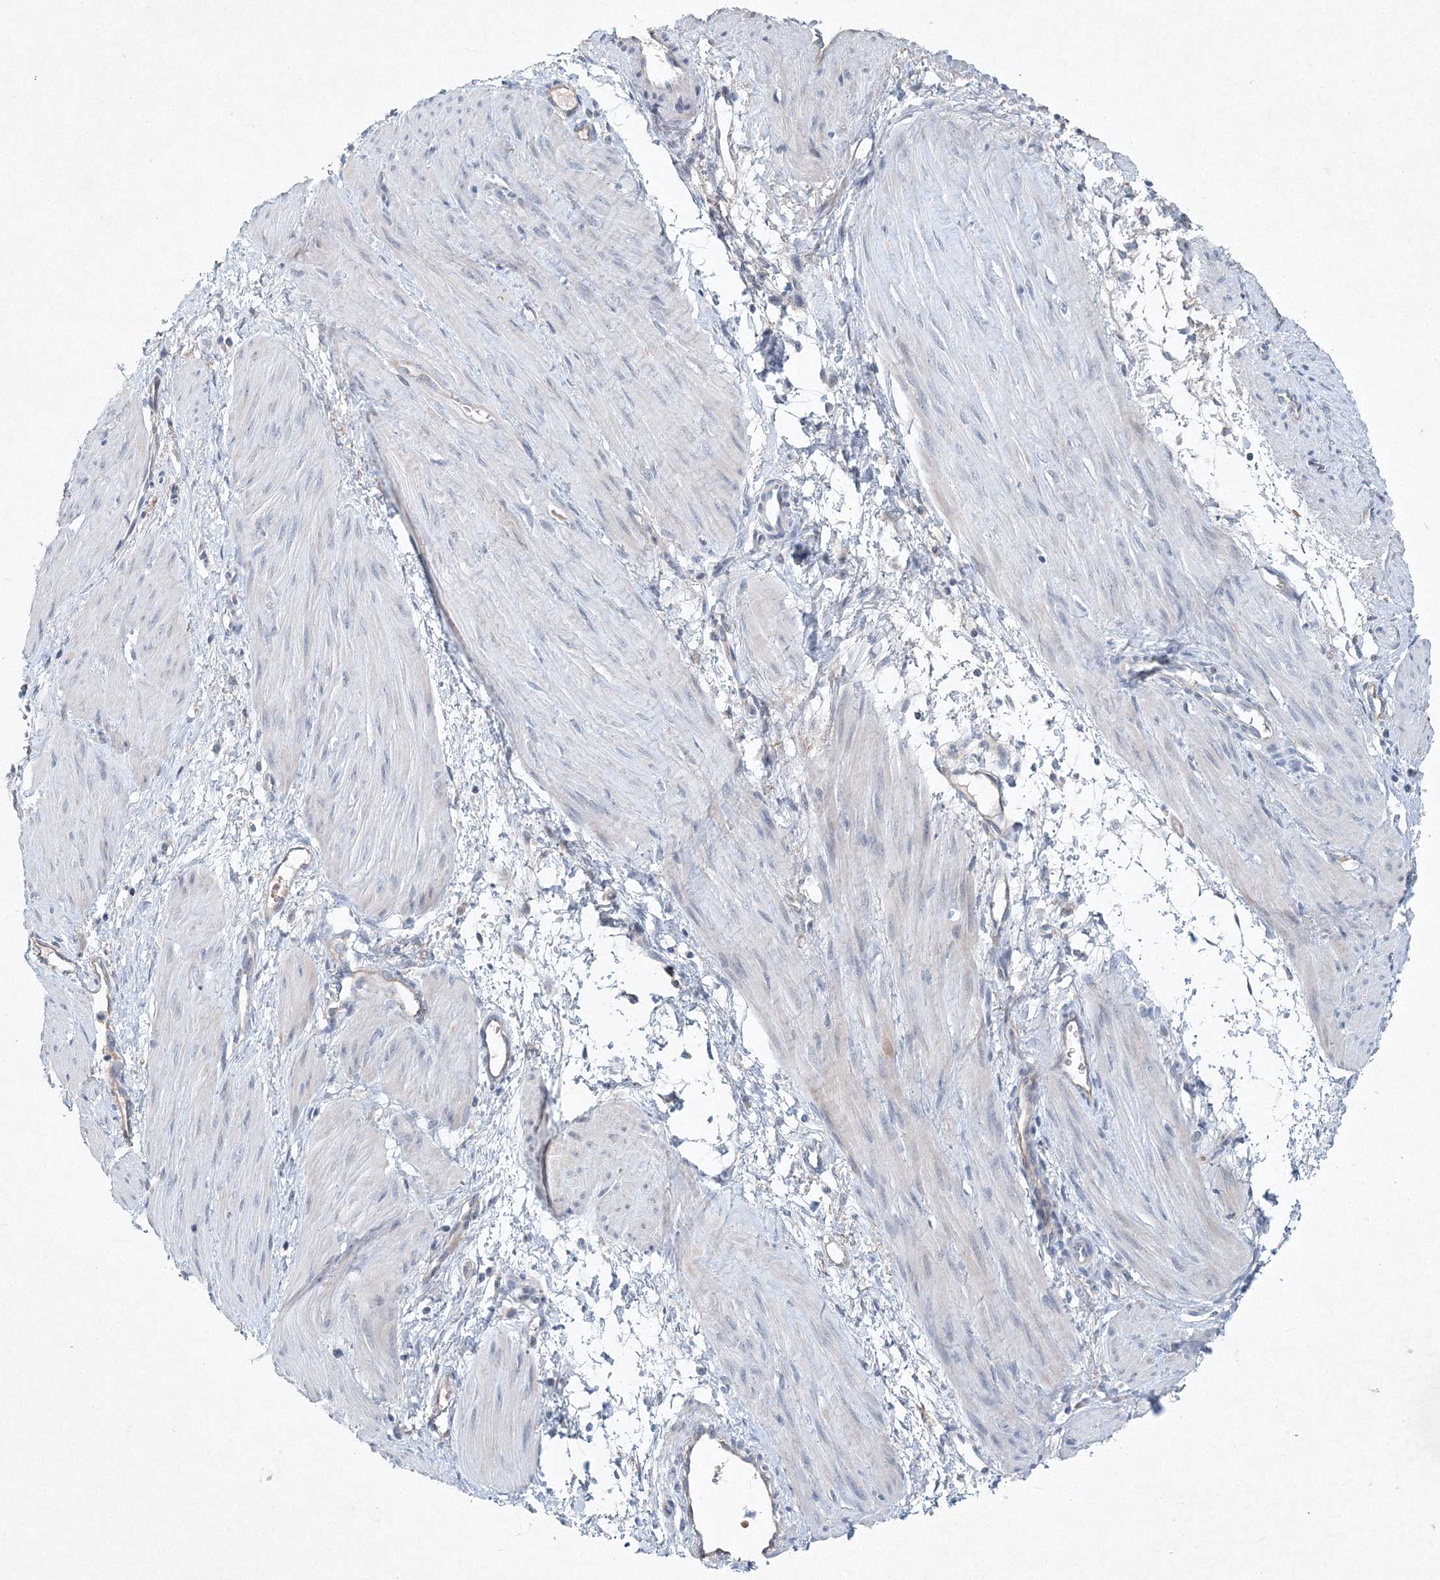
{"staining": {"intensity": "weak", "quantity": "<25%", "location": "cytoplasmic/membranous"}, "tissue": "smooth muscle", "cell_type": "Smooth muscle cells", "image_type": "normal", "snomed": [{"axis": "morphology", "description": "Normal tissue, NOS"}, {"axis": "topography", "description": "Endometrium"}], "caption": "Immunohistochemical staining of benign human smooth muscle reveals no significant positivity in smooth muscle cells. (Stains: DAB immunohistochemistry (IHC) with hematoxylin counter stain, Microscopy: brightfield microscopy at high magnification).", "gene": "SH3BP5", "patient": {"sex": "female", "age": 33}}